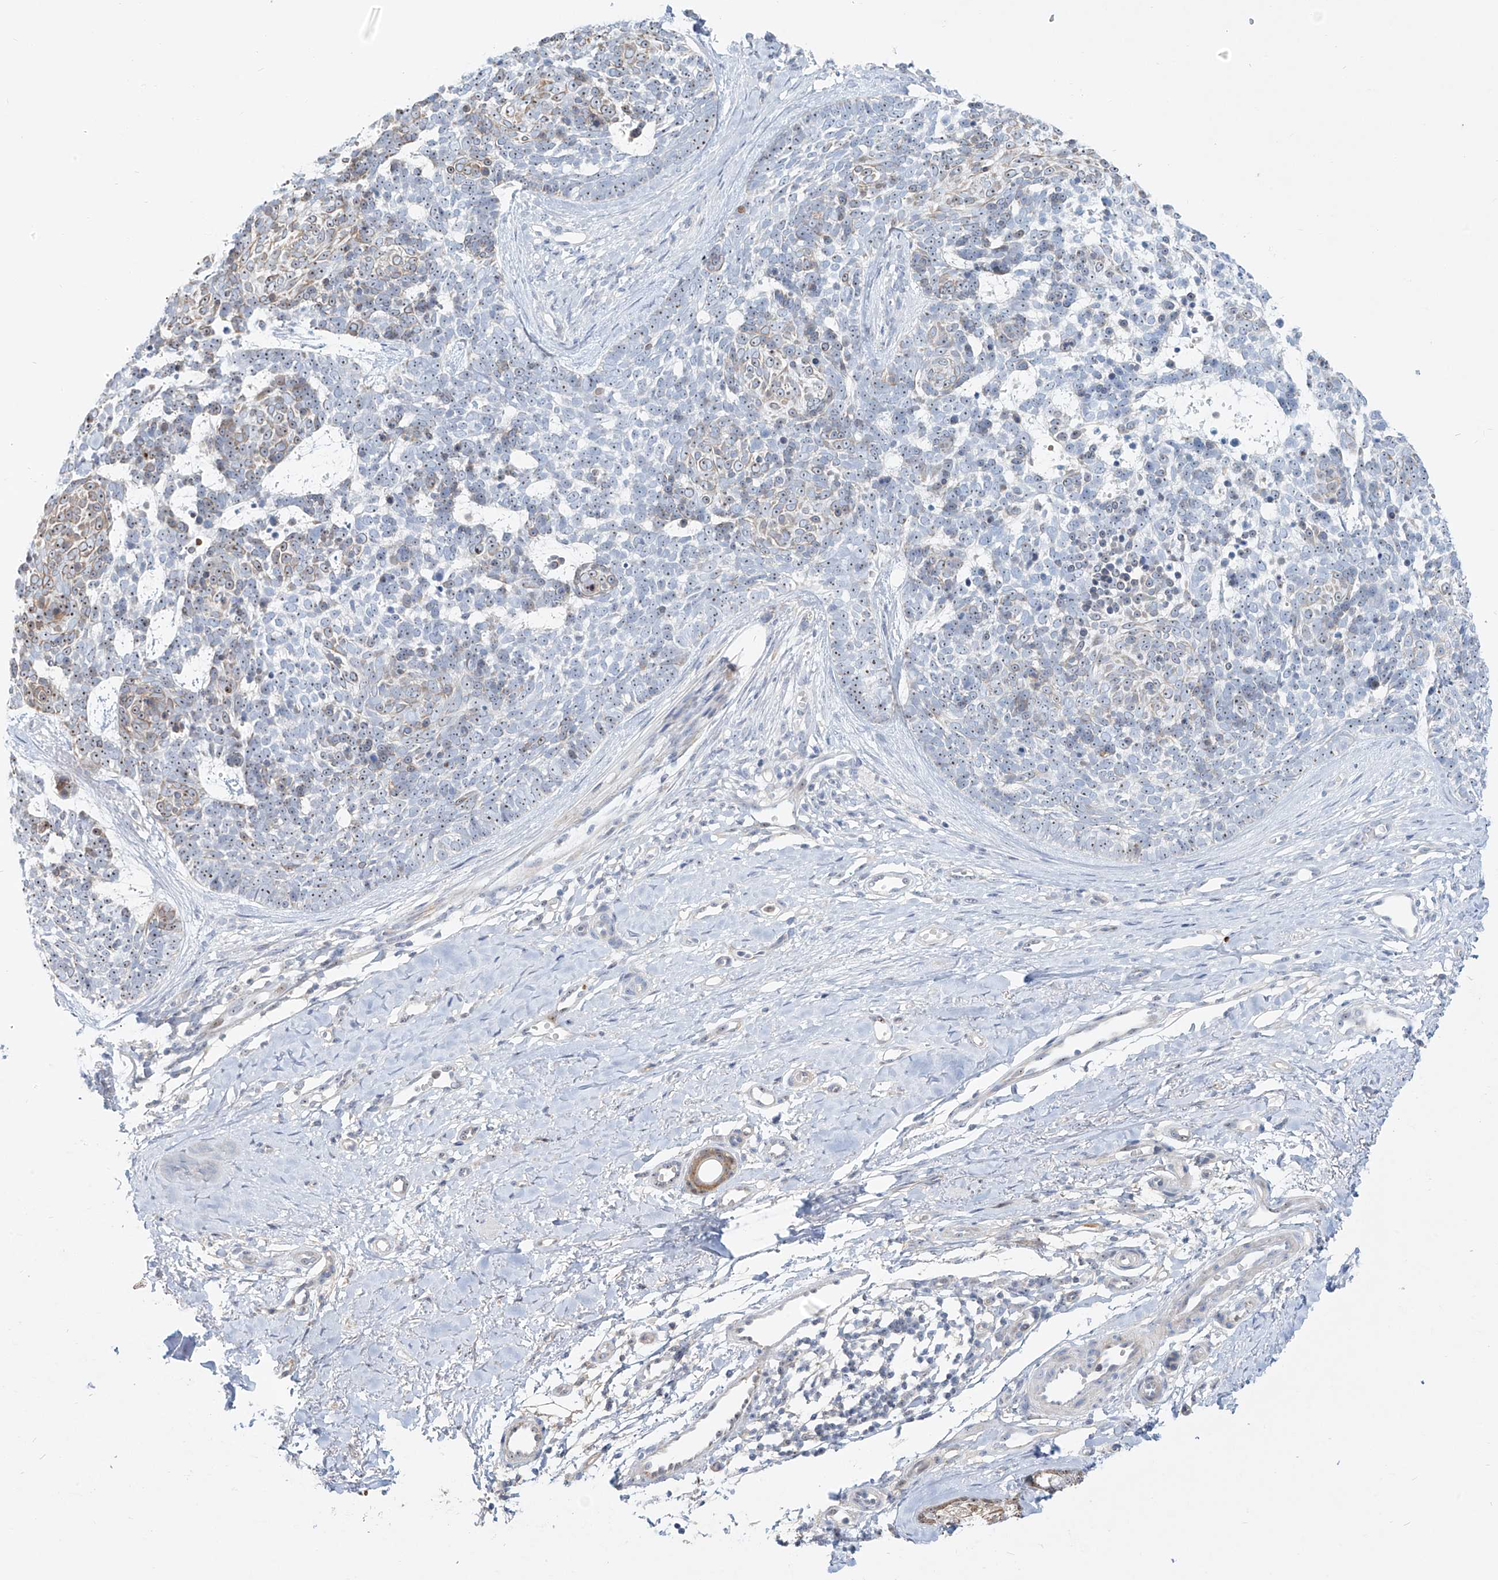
{"staining": {"intensity": "weak", "quantity": "25%-75%", "location": "cytoplasmic/membranous,nuclear"}, "tissue": "skin cancer", "cell_type": "Tumor cells", "image_type": "cancer", "snomed": [{"axis": "morphology", "description": "Basal cell carcinoma"}, {"axis": "topography", "description": "Skin"}], "caption": "Human basal cell carcinoma (skin) stained with a protein marker exhibits weak staining in tumor cells.", "gene": "SNU13", "patient": {"sex": "female", "age": 81}}